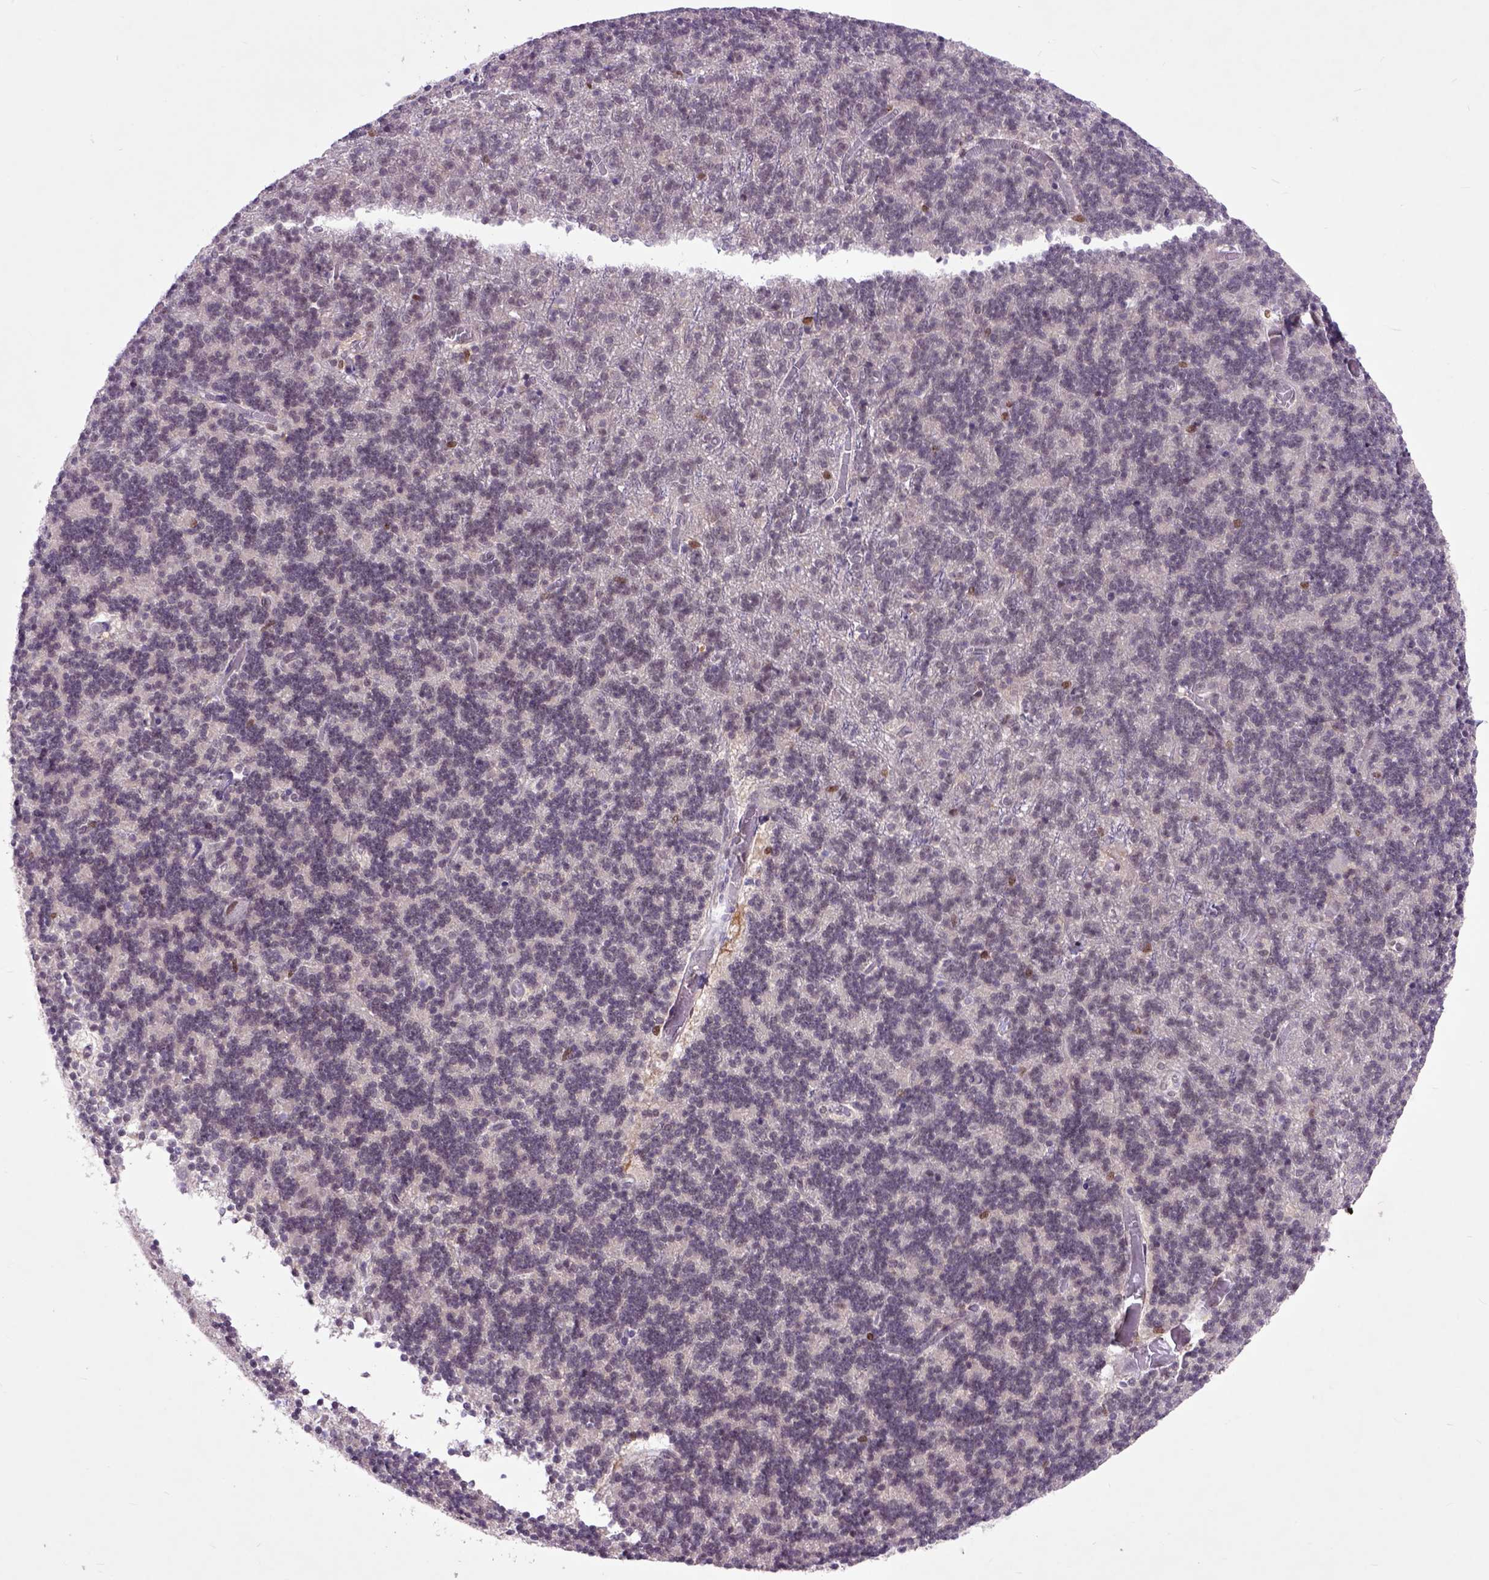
{"staining": {"intensity": "moderate", "quantity": "<25%", "location": "nuclear"}, "tissue": "cerebellum", "cell_type": "Cells in granular layer", "image_type": "normal", "snomed": [{"axis": "morphology", "description": "Normal tissue, NOS"}, {"axis": "topography", "description": "Cerebellum"}], "caption": "Immunohistochemical staining of benign cerebellum shows low levels of moderate nuclear staining in approximately <25% of cells in granular layer.", "gene": "RCC2", "patient": {"sex": "male", "age": 70}}